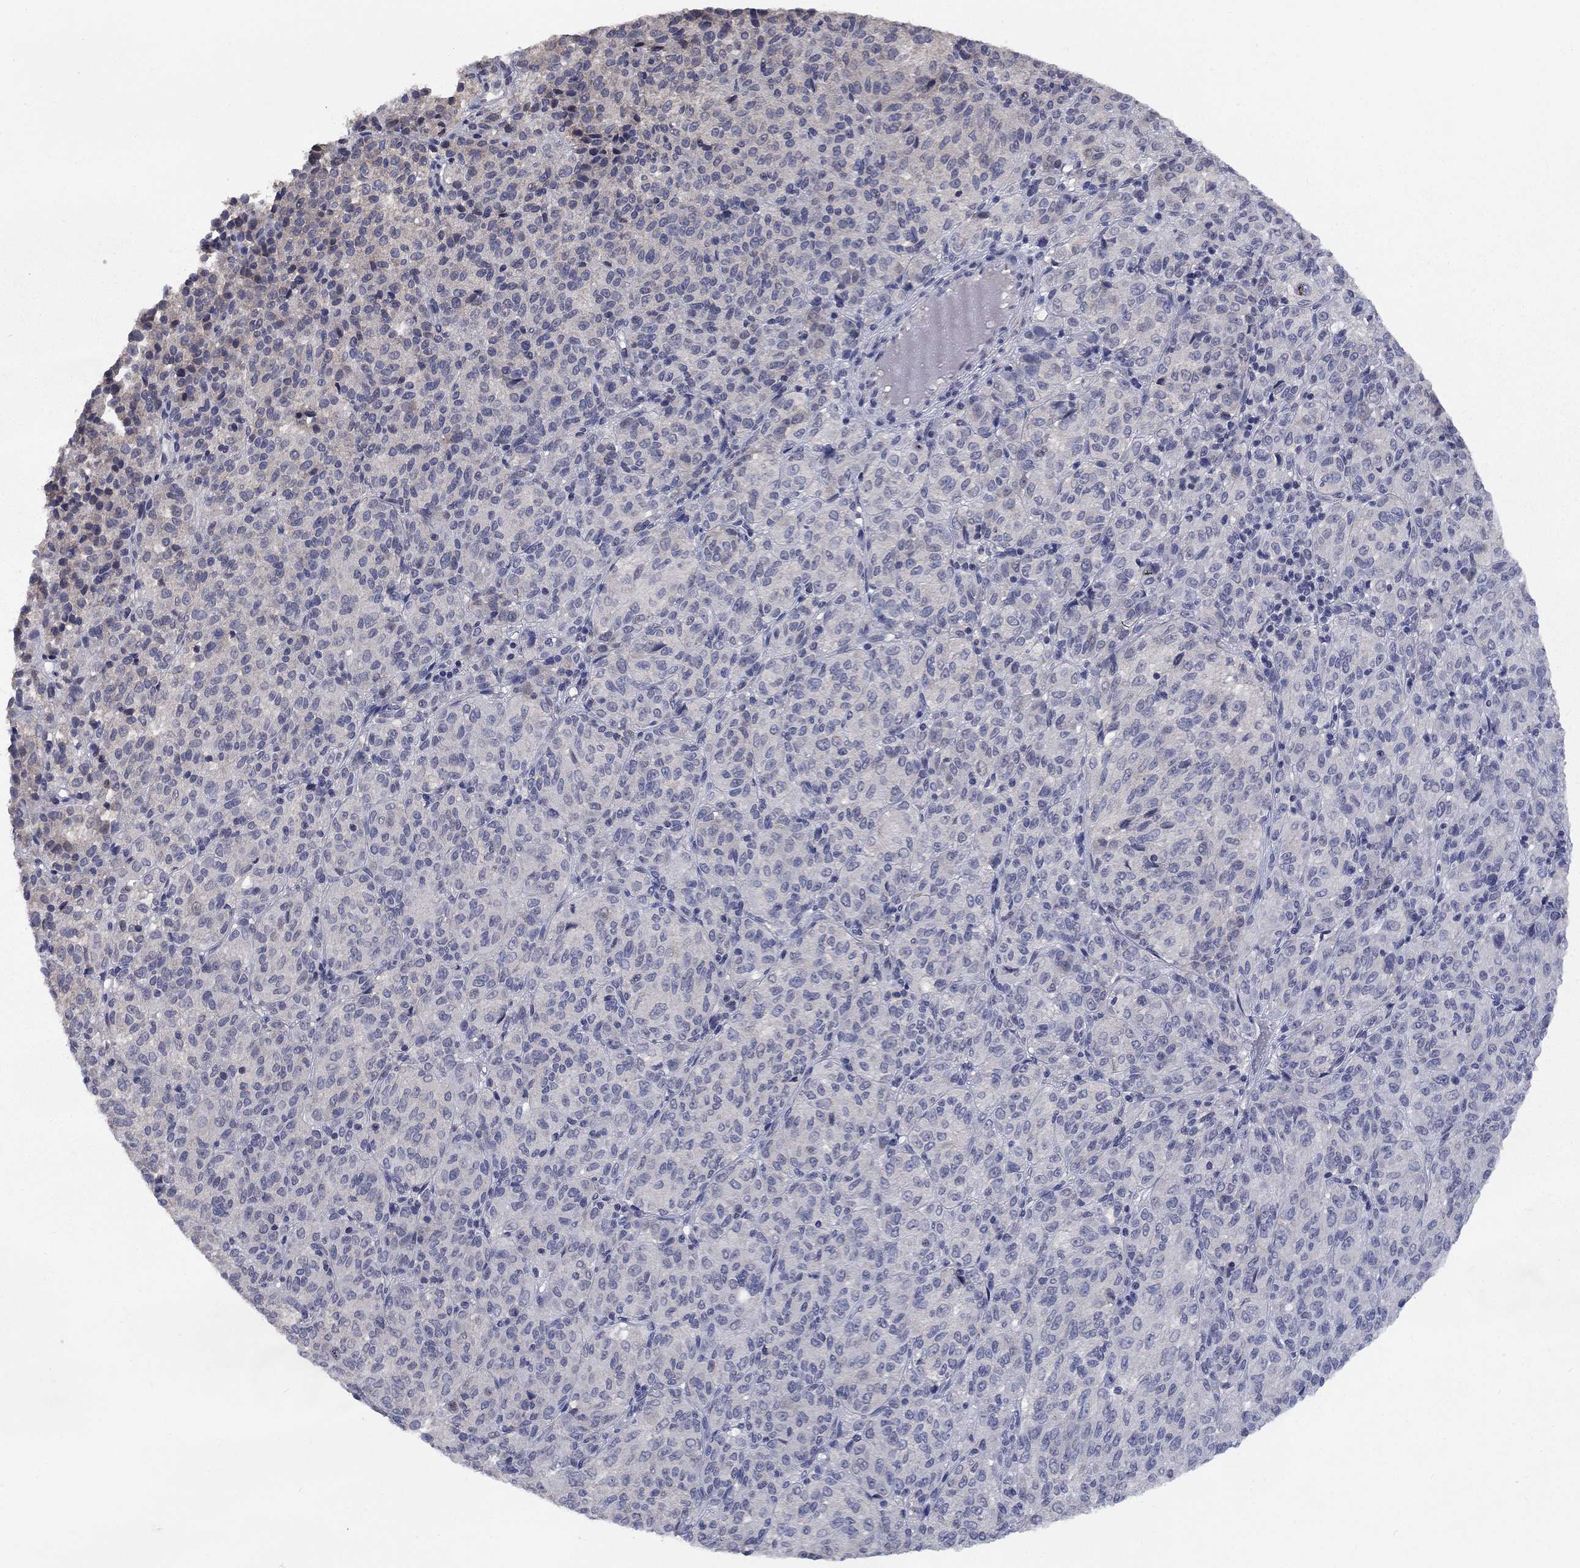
{"staining": {"intensity": "negative", "quantity": "none", "location": "none"}, "tissue": "melanoma", "cell_type": "Tumor cells", "image_type": "cancer", "snomed": [{"axis": "morphology", "description": "Malignant melanoma, Metastatic site"}, {"axis": "topography", "description": "Brain"}], "caption": "This is an immunohistochemistry (IHC) photomicrograph of human melanoma. There is no expression in tumor cells.", "gene": "SPATA33", "patient": {"sex": "female", "age": 56}}